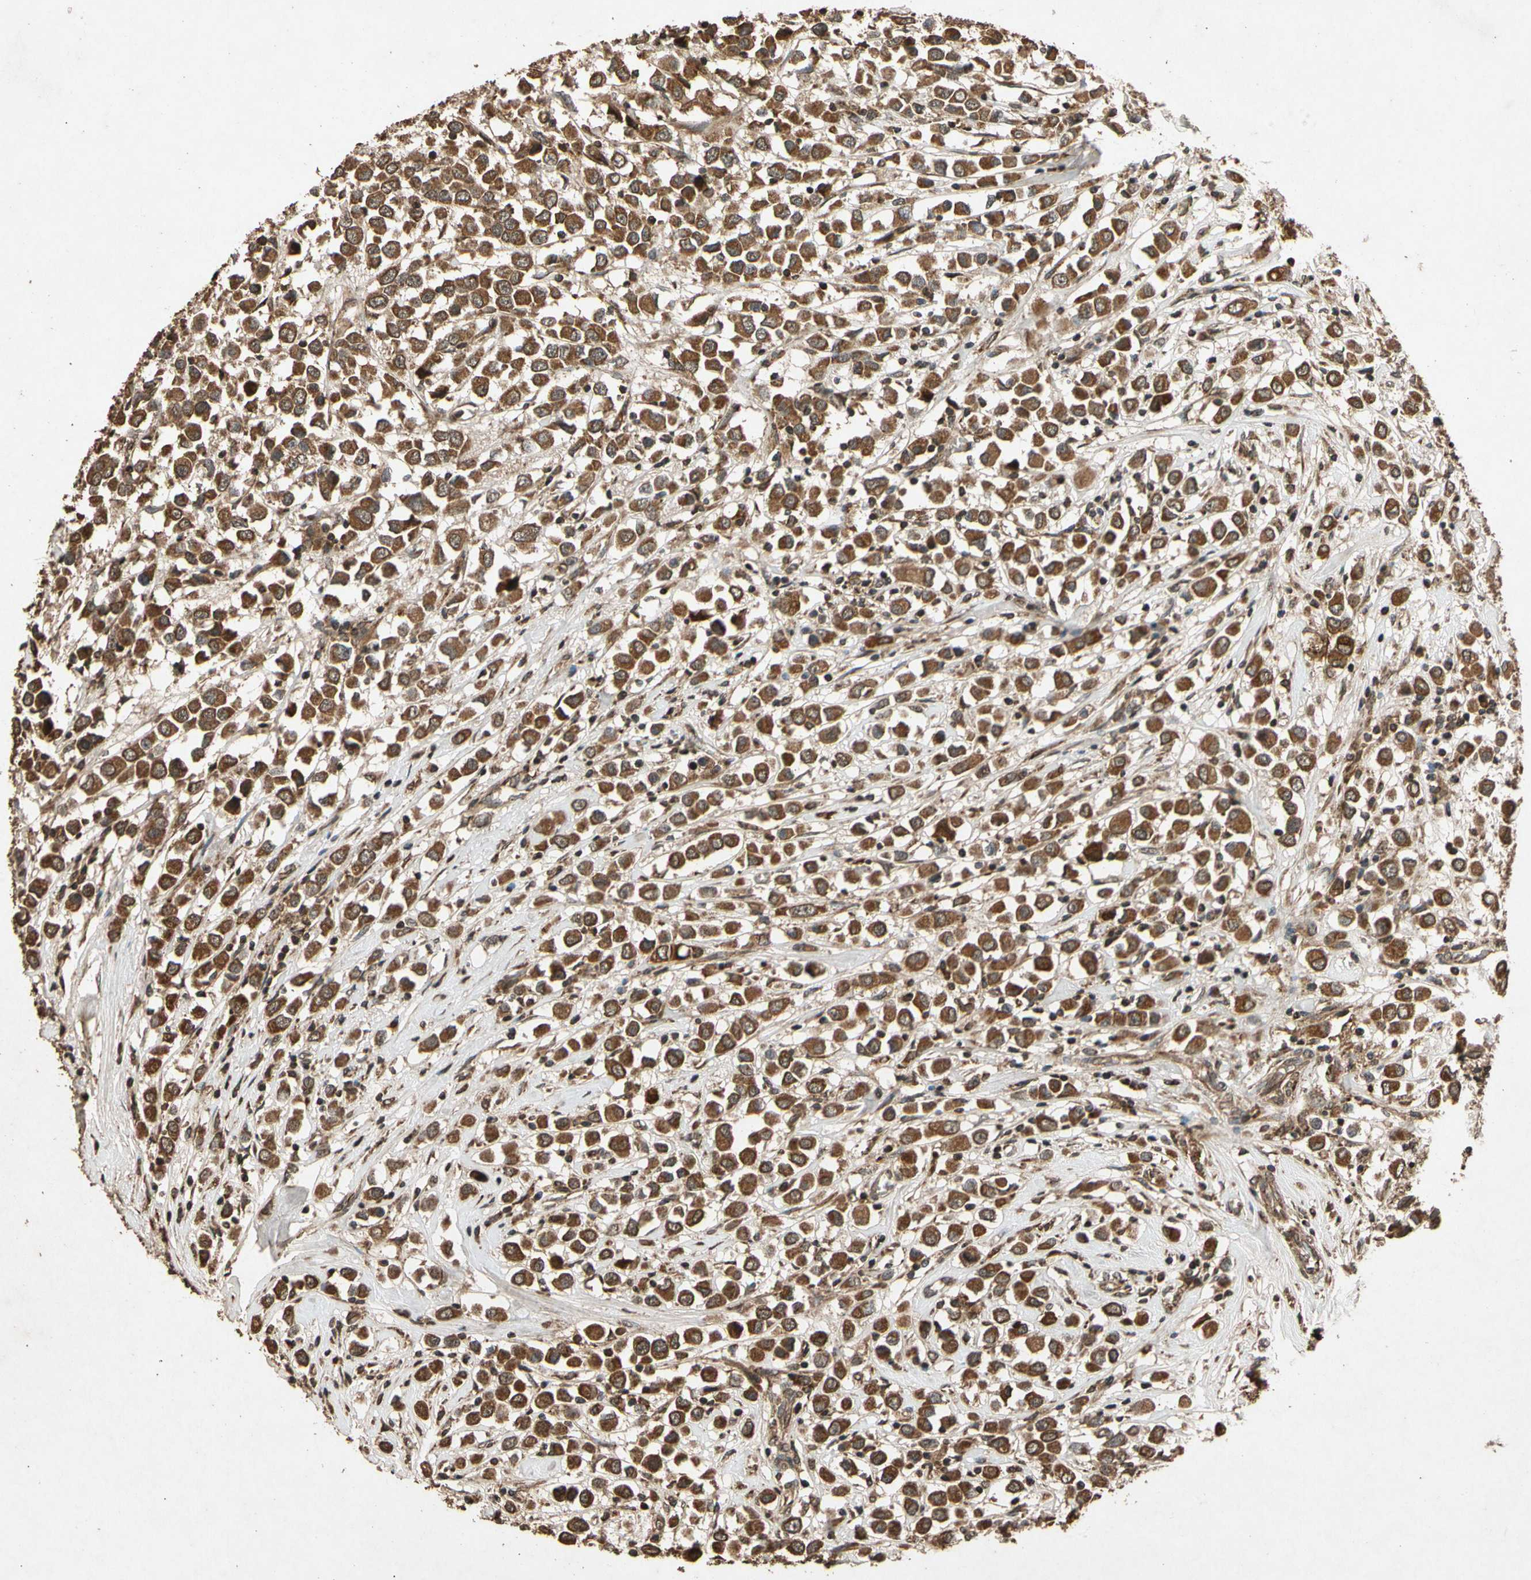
{"staining": {"intensity": "strong", "quantity": ">75%", "location": "cytoplasmic/membranous"}, "tissue": "breast cancer", "cell_type": "Tumor cells", "image_type": "cancer", "snomed": [{"axis": "morphology", "description": "Duct carcinoma"}, {"axis": "topography", "description": "Breast"}], "caption": "Protein staining of breast invasive ductal carcinoma tissue exhibits strong cytoplasmic/membranous staining in approximately >75% of tumor cells. The staining is performed using DAB (3,3'-diaminobenzidine) brown chromogen to label protein expression. The nuclei are counter-stained blue using hematoxylin.", "gene": "TXN2", "patient": {"sex": "female", "age": 61}}